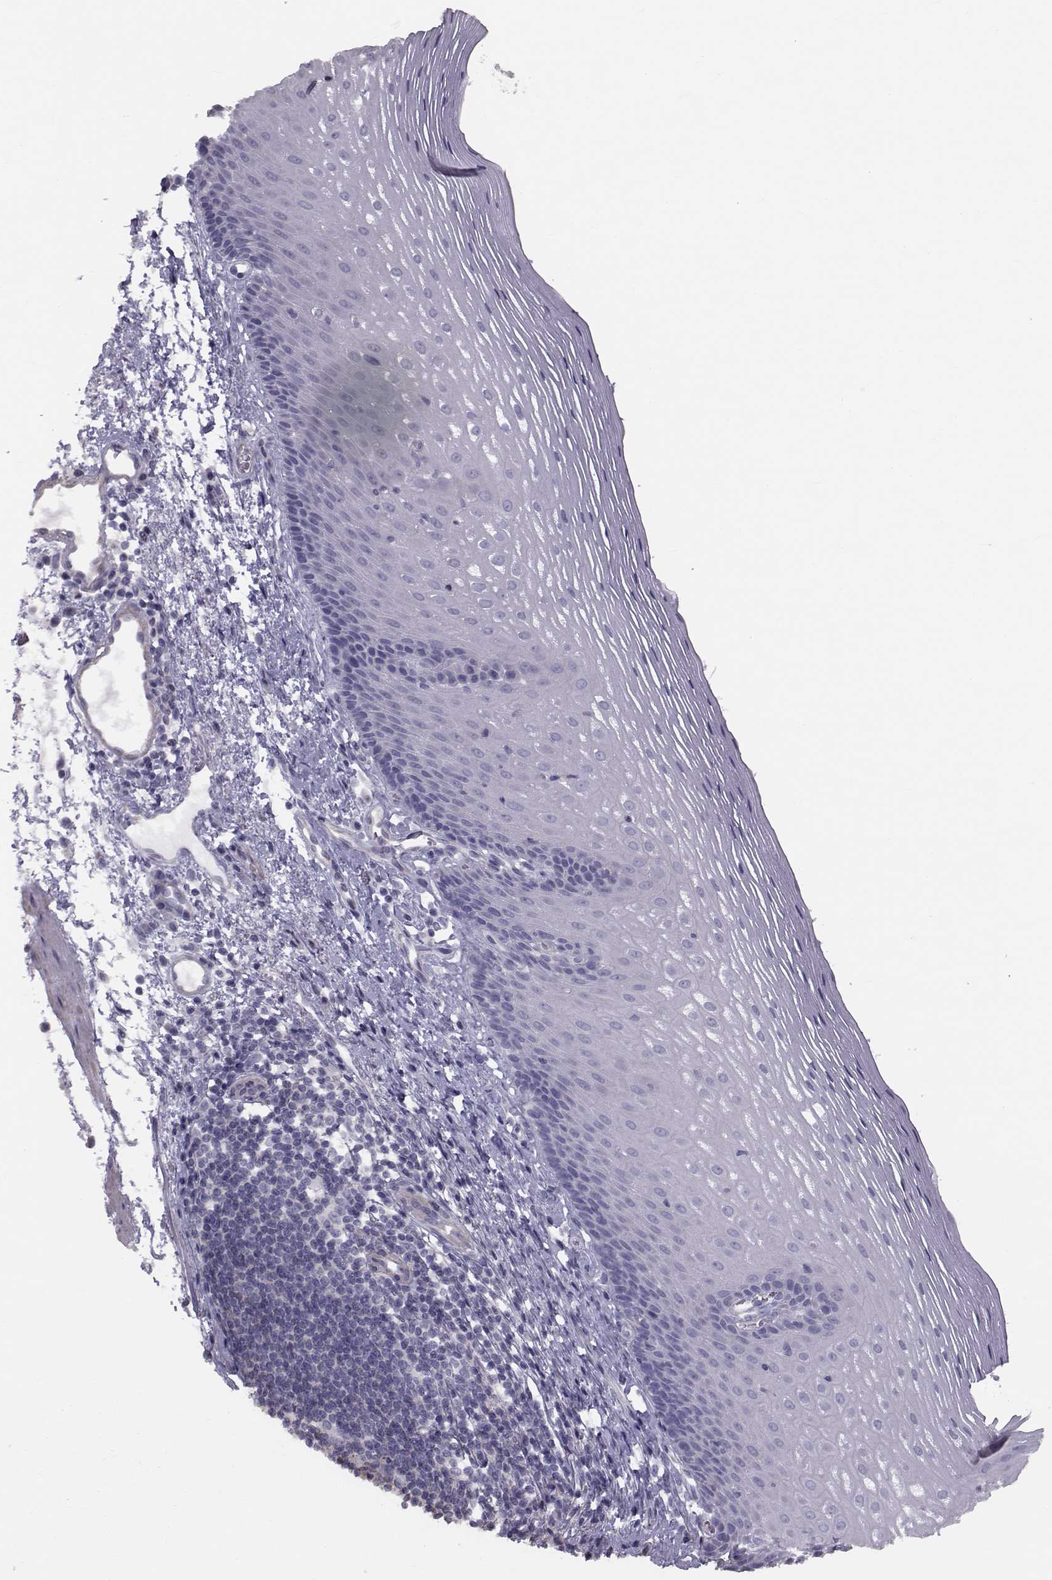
{"staining": {"intensity": "negative", "quantity": "none", "location": "none"}, "tissue": "esophagus", "cell_type": "Squamous epithelial cells", "image_type": "normal", "snomed": [{"axis": "morphology", "description": "Normal tissue, NOS"}, {"axis": "topography", "description": "Esophagus"}], "caption": "Immunohistochemical staining of unremarkable human esophagus demonstrates no significant staining in squamous epithelial cells.", "gene": "GARIN3", "patient": {"sex": "male", "age": 76}}